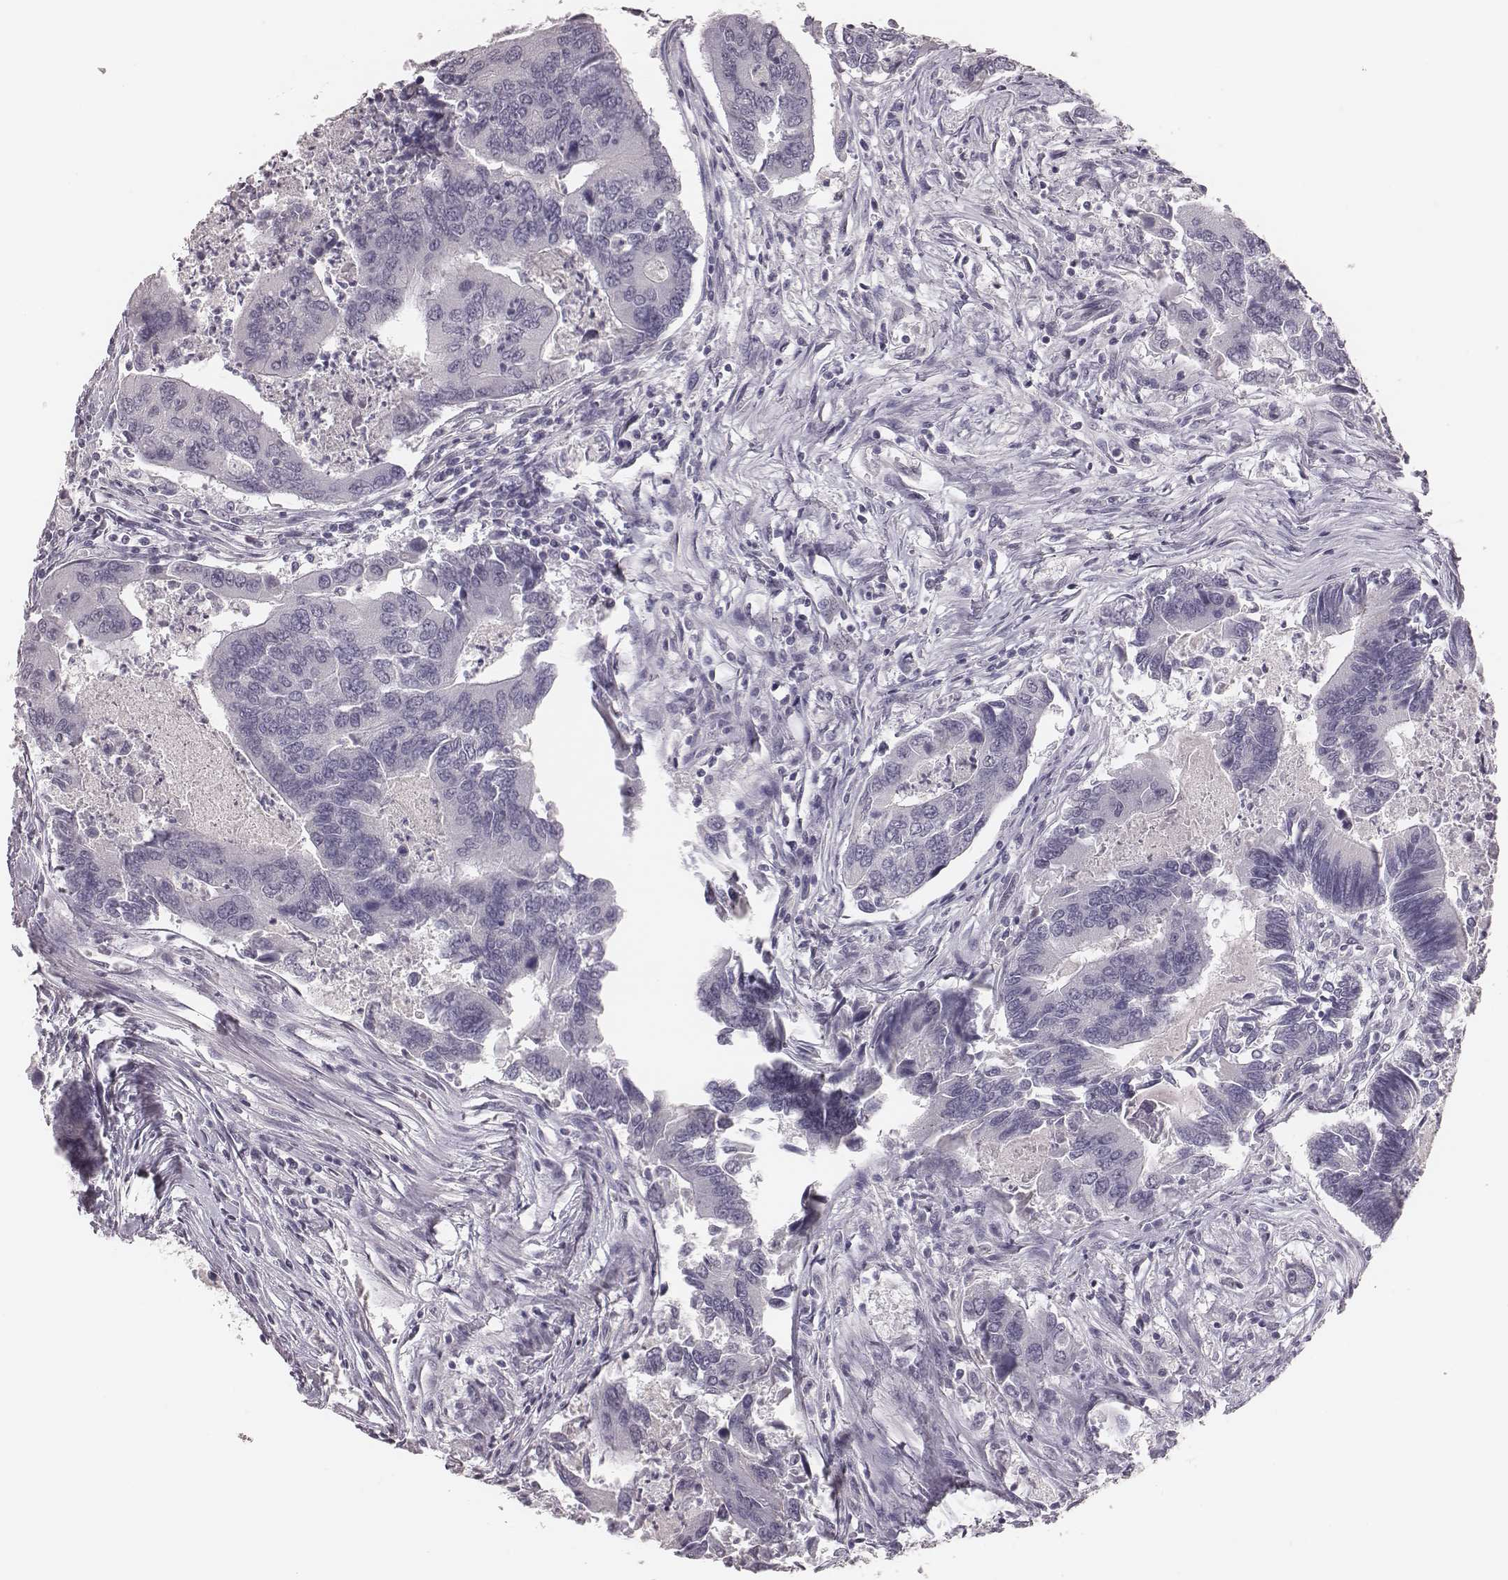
{"staining": {"intensity": "negative", "quantity": "none", "location": "none"}, "tissue": "colorectal cancer", "cell_type": "Tumor cells", "image_type": "cancer", "snomed": [{"axis": "morphology", "description": "Adenocarcinoma, NOS"}, {"axis": "topography", "description": "Colon"}], "caption": "There is no significant expression in tumor cells of colorectal cancer (adenocarcinoma). (Immunohistochemistry, brightfield microscopy, high magnification).", "gene": "CSHL1", "patient": {"sex": "female", "age": 67}}